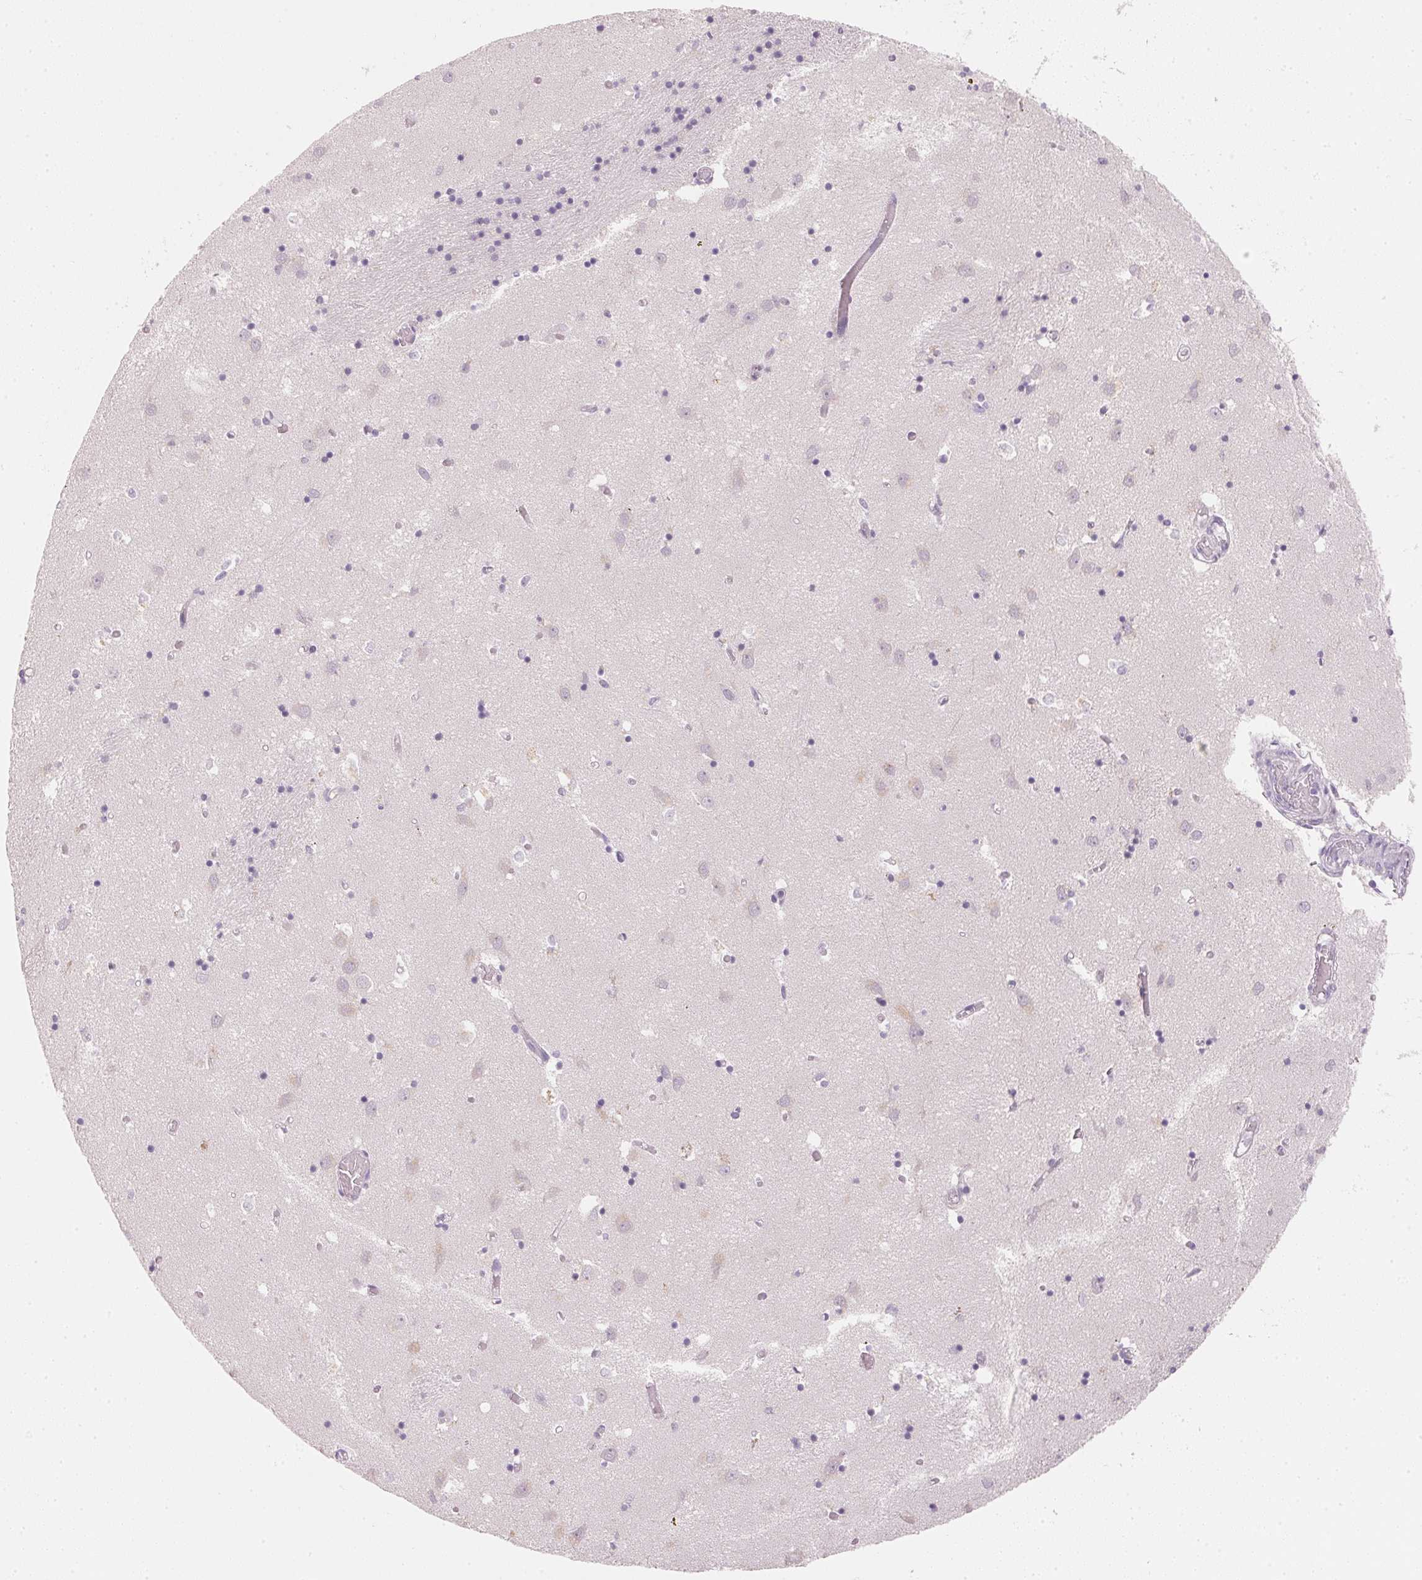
{"staining": {"intensity": "weak", "quantity": "<25%", "location": "cytoplasmic/membranous"}, "tissue": "caudate", "cell_type": "Glial cells", "image_type": "normal", "snomed": [{"axis": "morphology", "description": "Normal tissue, NOS"}, {"axis": "topography", "description": "Lateral ventricle wall"}], "caption": "IHC of normal human caudate exhibits no expression in glial cells. The staining is performed using DAB (3,3'-diaminobenzidine) brown chromogen with nuclei counter-stained in using hematoxylin.", "gene": "RMDN2", "patient": {"sex": "male", "age": 70}}